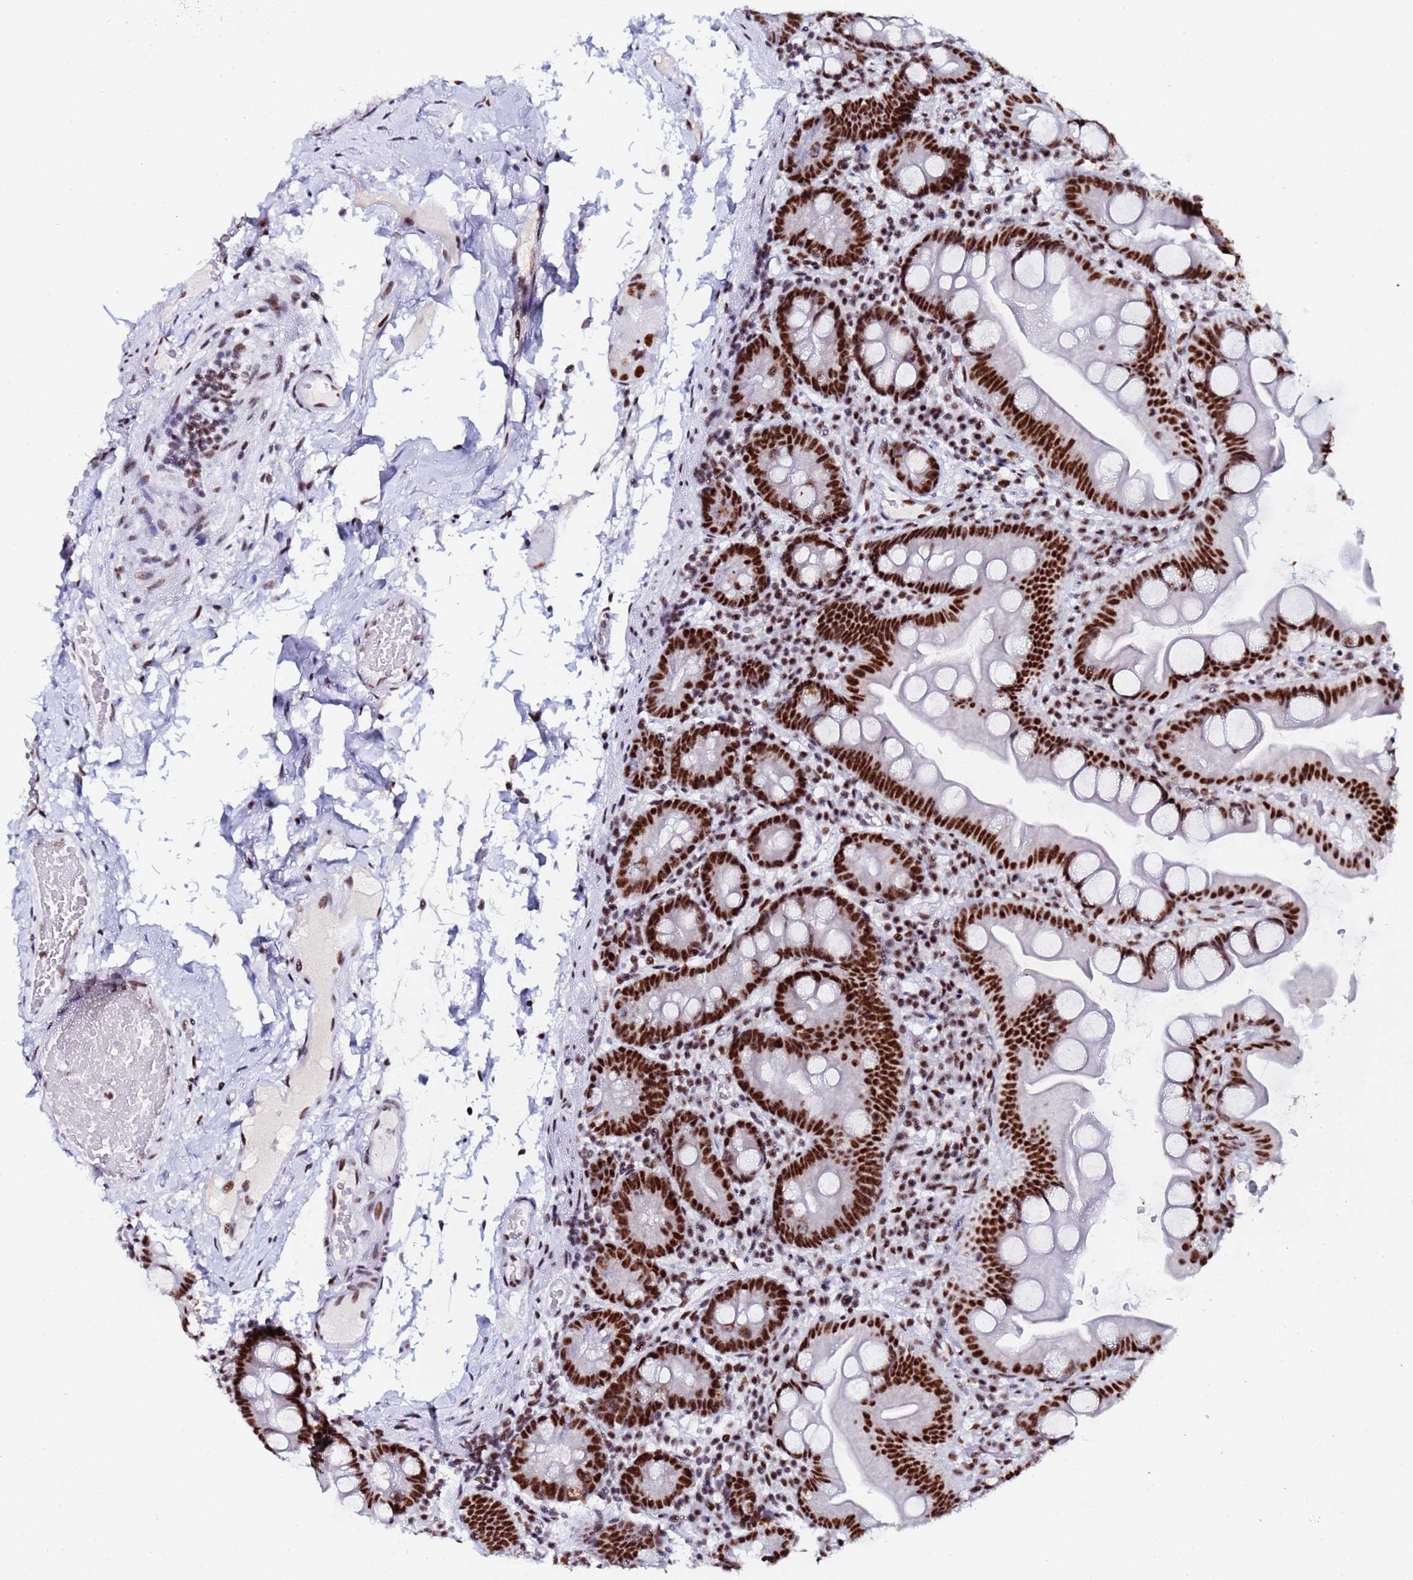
{"staining": {"intensity": "strong", "quantity": ">75%", "location": "nuclear"}, "tissue": "small intestine", "cell_type": "Glandular cells", "image_type": "normal", "snomed": [{"axis": "morphology", "description": "Normal tissue, NOS"}, {"axis": "topography", "description": "Small intestine"}], "caption": "A photomicrograph showing strong nuclear expression in approximately >75% of glandular cells in benign small intestine, as visualized by brown immunohistochemical staining.", "gene": "SNRPA1", "patient": {"sex": "female", "age": 68}}